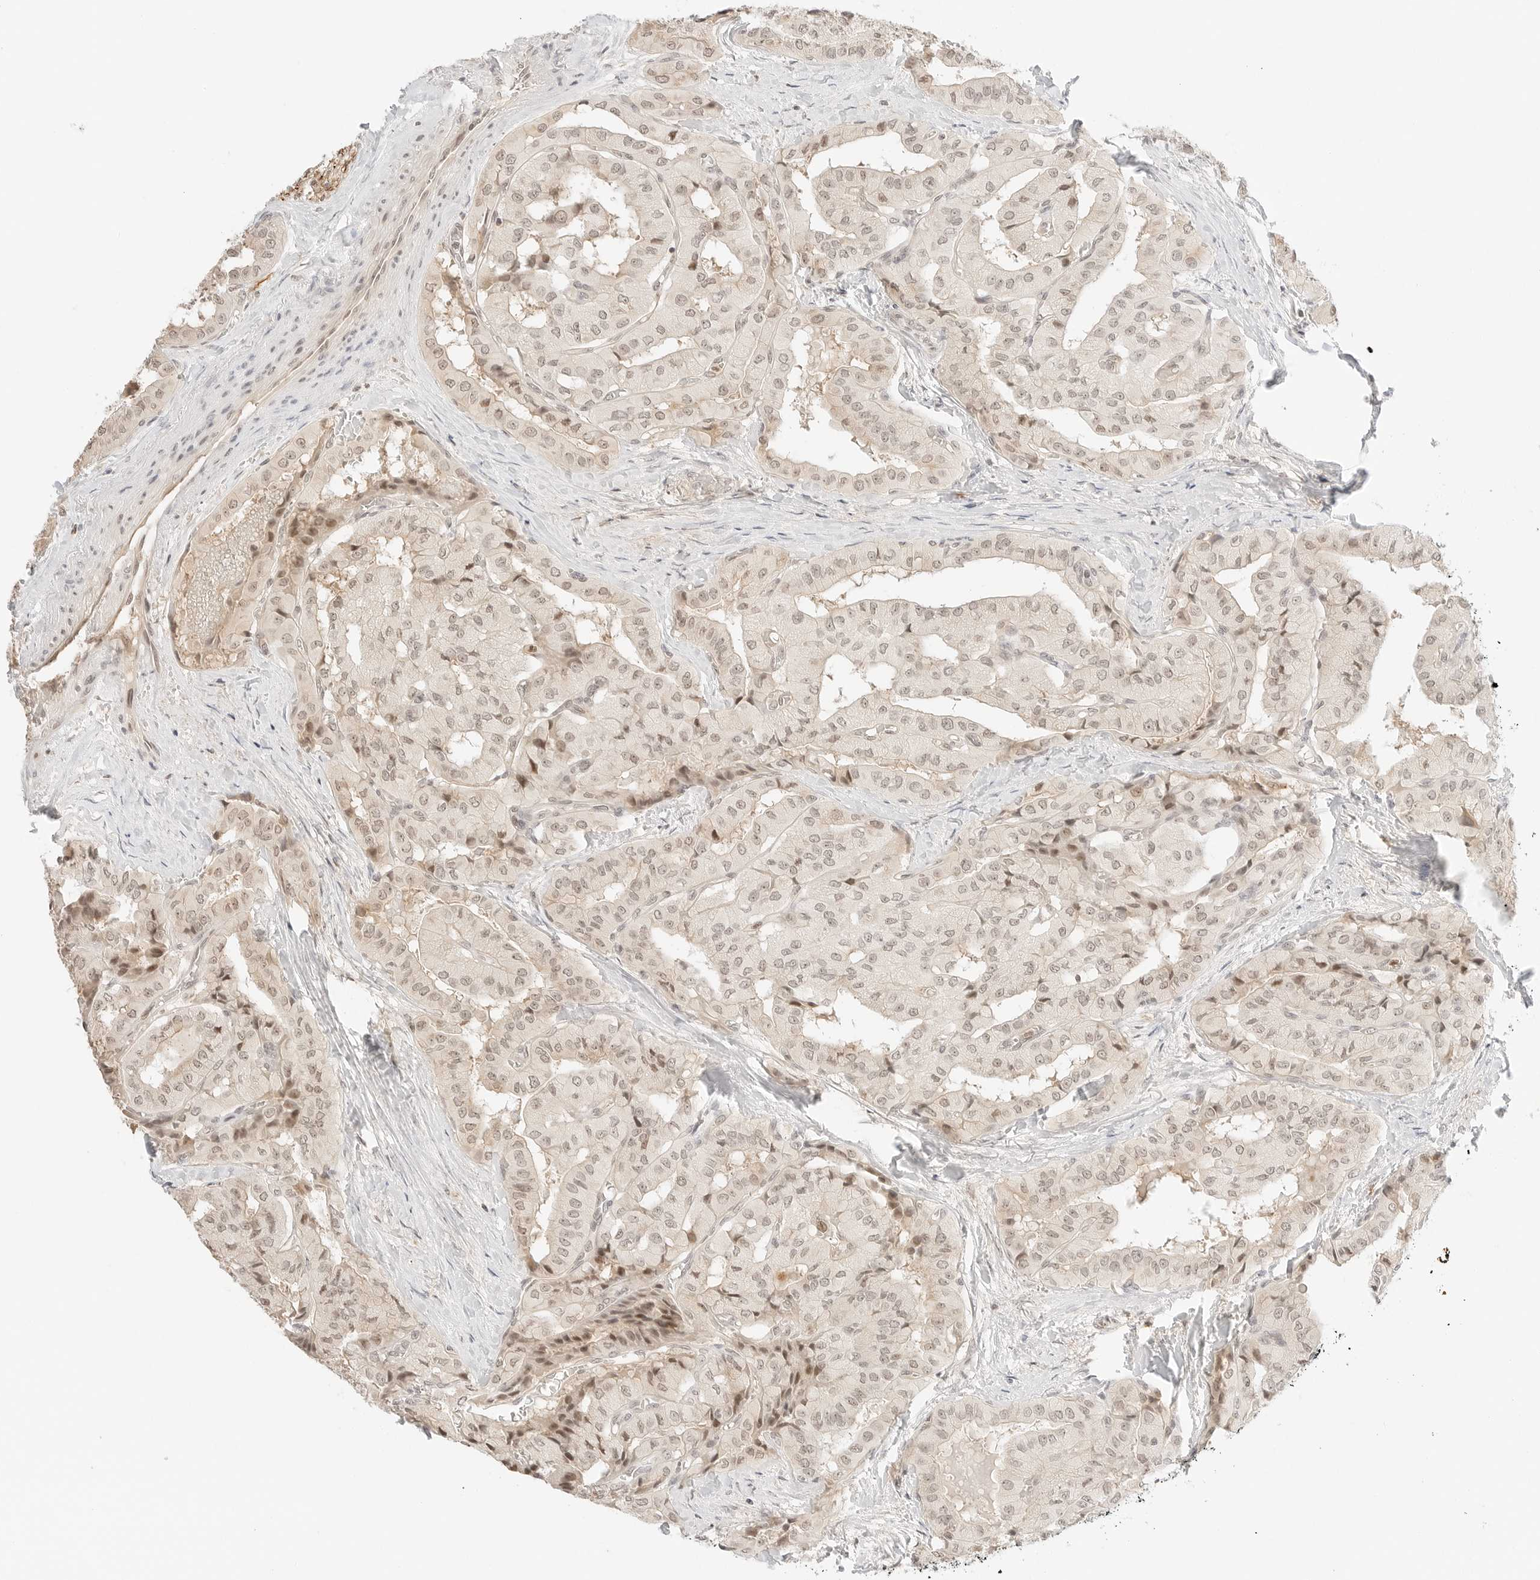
{"staining": {"intensity": "weak", "quantity": "25%-75%", "location": "nuclear"}, "tissue": "thyroid cancer", "cell_type": "Tumor cells", "image_type": "cancer", "snomed": [{"axis": "morphology", "description": "Papillary adenocarcinoma, NOS"}, {"axis": "topography", "description": "Thyroid gland"}], "caption": "A brown stain labels weak nuclear staining of a protein in human thyroid cancer (papillary adenocarcinoma) tumor cells. The staining is performed using DAB brown chromogen to label protein expression. The nuclei are counter-stained blue using hematoxylin.", "gene": "RPS6KL1", "patient": {"sex": "female", "age": 59}}